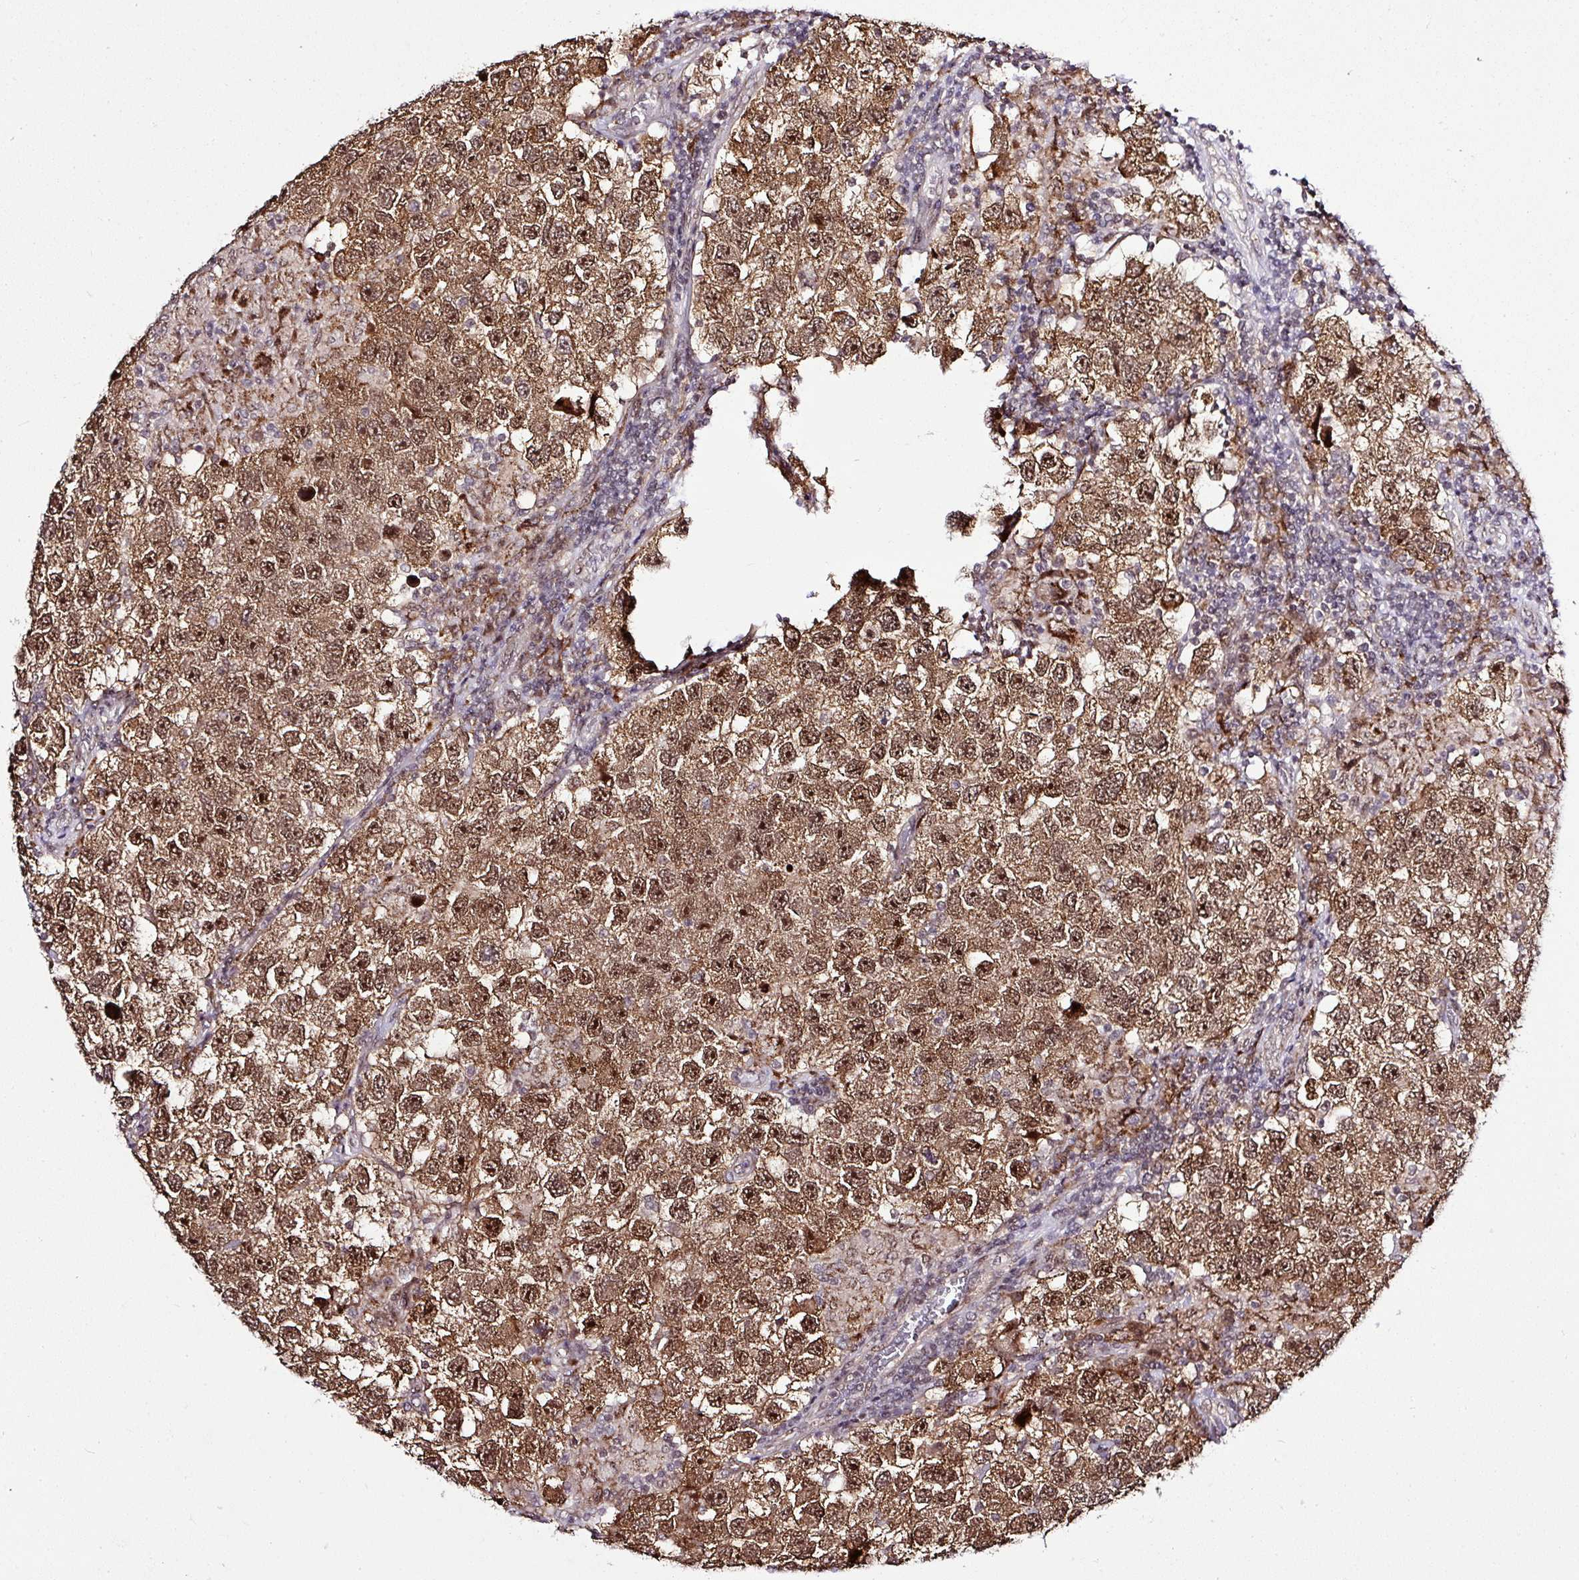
{"staining": {"intensity": "moderate", "quantity": ">75%", "location": "cytoplasmic/membranous,nuclear"}, "tissue": "testis cancer", "cell_type": "Tumor cells", "image_type": "cancer", "snomed": [{"axis": "morphology", "description": "Seminoma, NOS"}, {"axis": "topography", "description": "Testis"}], "caption": "High-magnification brightfield microscopy of testis cancer (seminoma) stained with DAB (brown) and counterstained with hematoxylin (blue). tumor cells exhibit moderate cytoplasmic/membranous and nuclear positivity is present in about>75% of cells.", "gene": "FAM153A", "patient": {"sex": "male", "age": 26}}